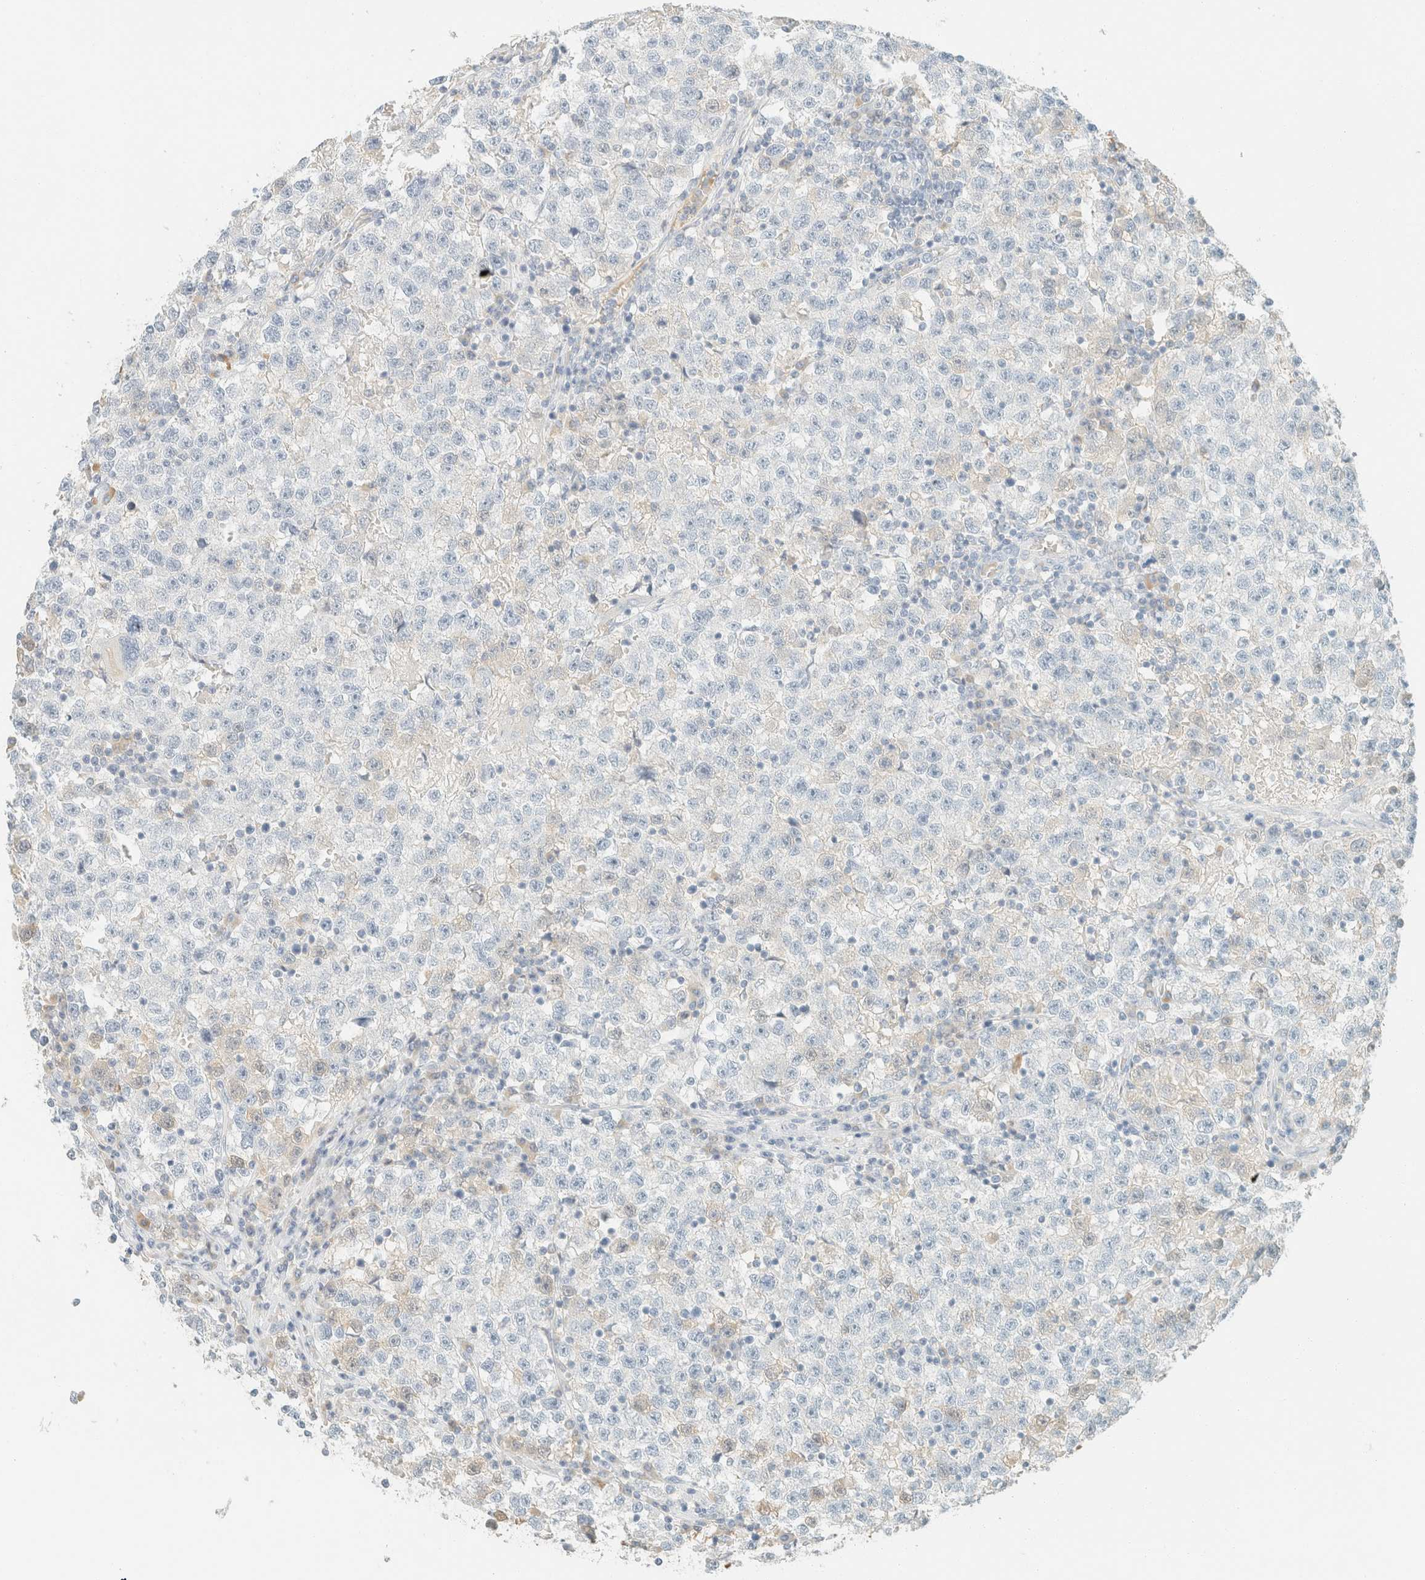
{"staining": {"intensity": "negative", "quantity": "none", "location": "none"}, "tissue": "testis cancer", "cell_type": "Tumor cells", "image_type": "cancer", "snomed": [{"axis": "morphology", "description": "Seminoma, NOS"}, {"axis": "topography", "description": "Testis"}], "caption": "There is no significant positivity in tumor cells of seminoma (testis).", "gene": "GPA33", "patient": {"sex": "male", "age": 22}}